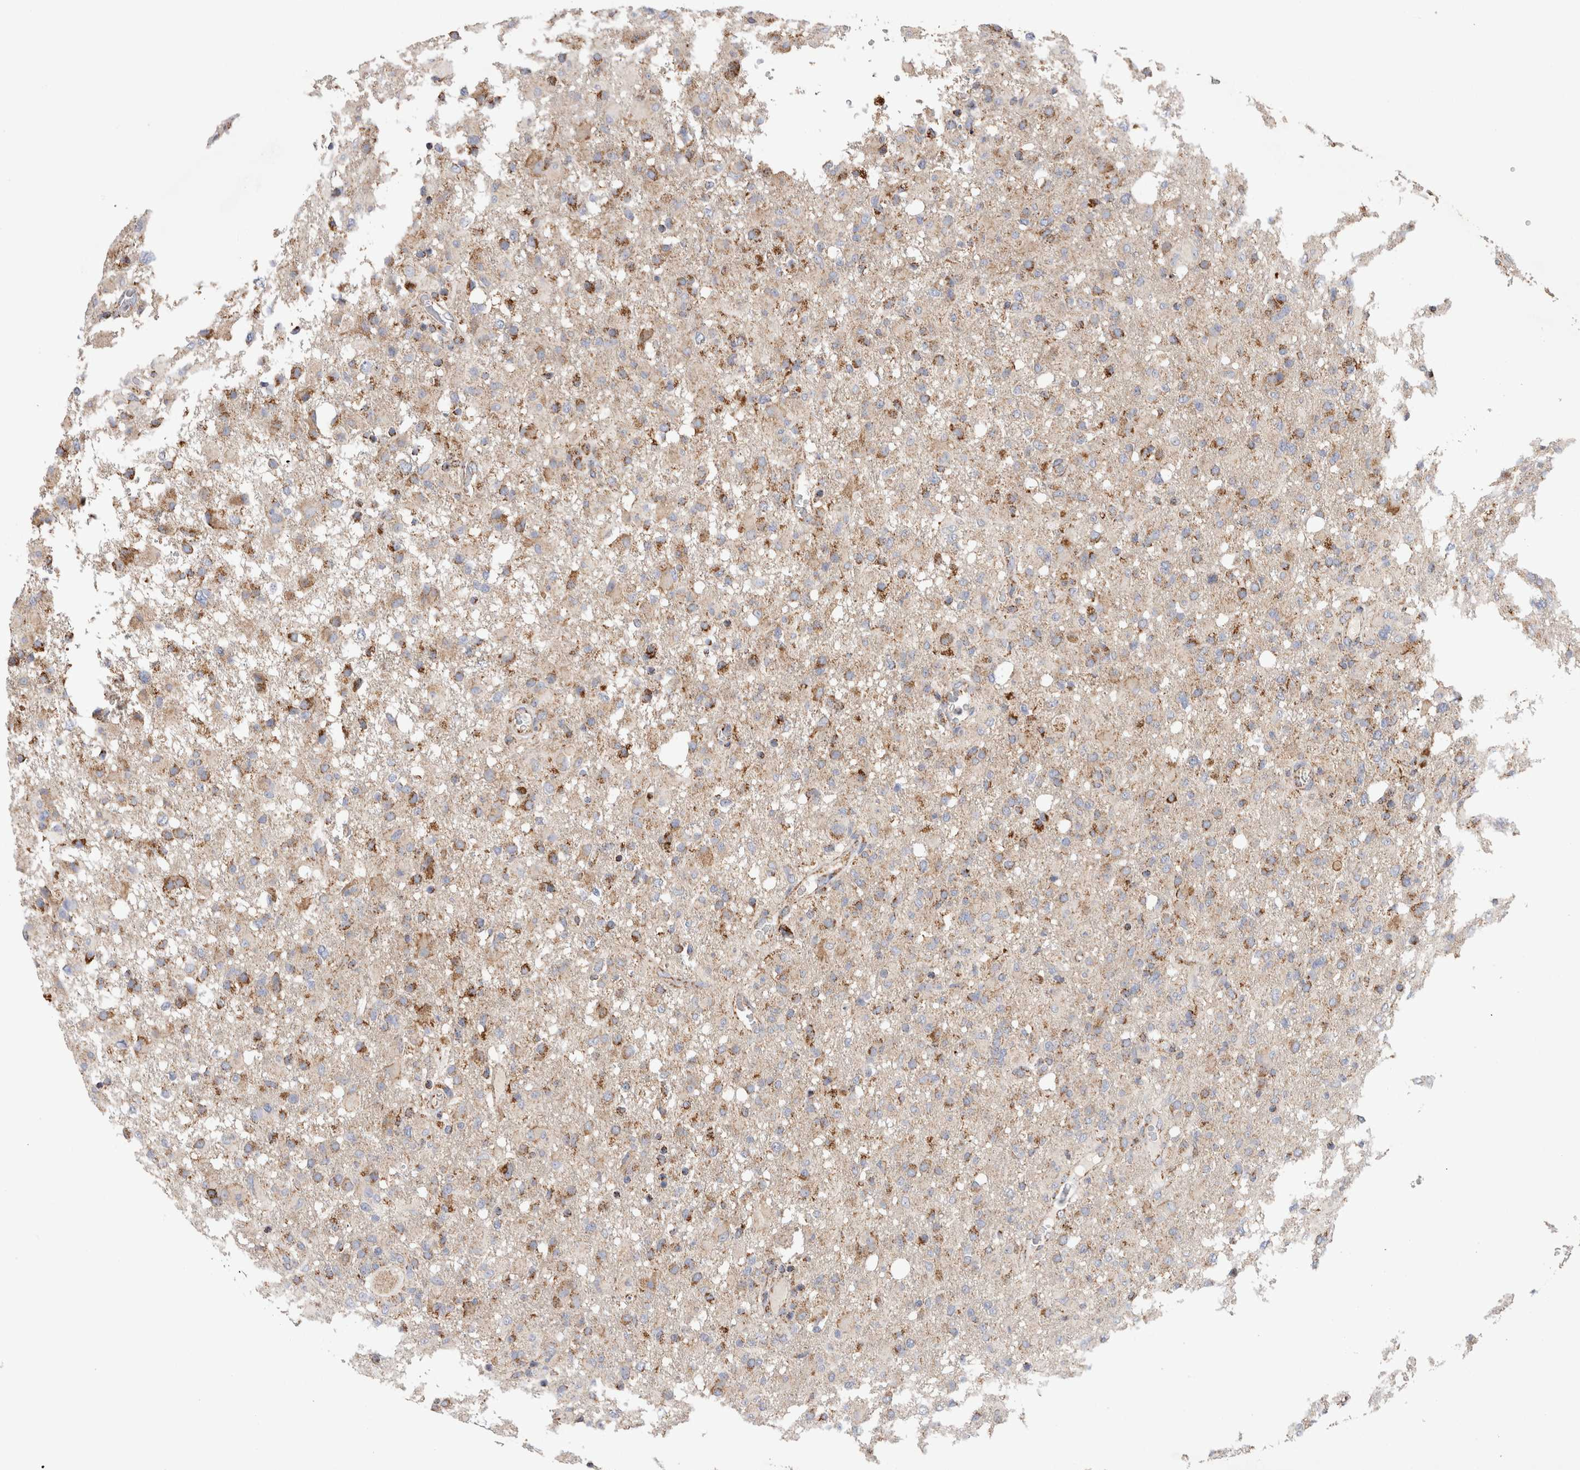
{"staining": {"intensity": "moderate", "quantity": ">75%", "location": "cytoplasmic/membranous"}, "tissue": "glioma", "cell_type": "Tumor cells", "image_type": "cancer", "snomed": [{"axis": "morphology", "description": "Glioma, malignant, High grade"}, {"axis": "topography", "description": "Brain"}], "caption": "The micrograph shows staining of malignant high-grade glioma, revealing moderate cytoplasmic/membranous protein staining (brown color) within tumor cells.", "gene": "IARS2", "patient": {"sex": "female", "age": 57}}